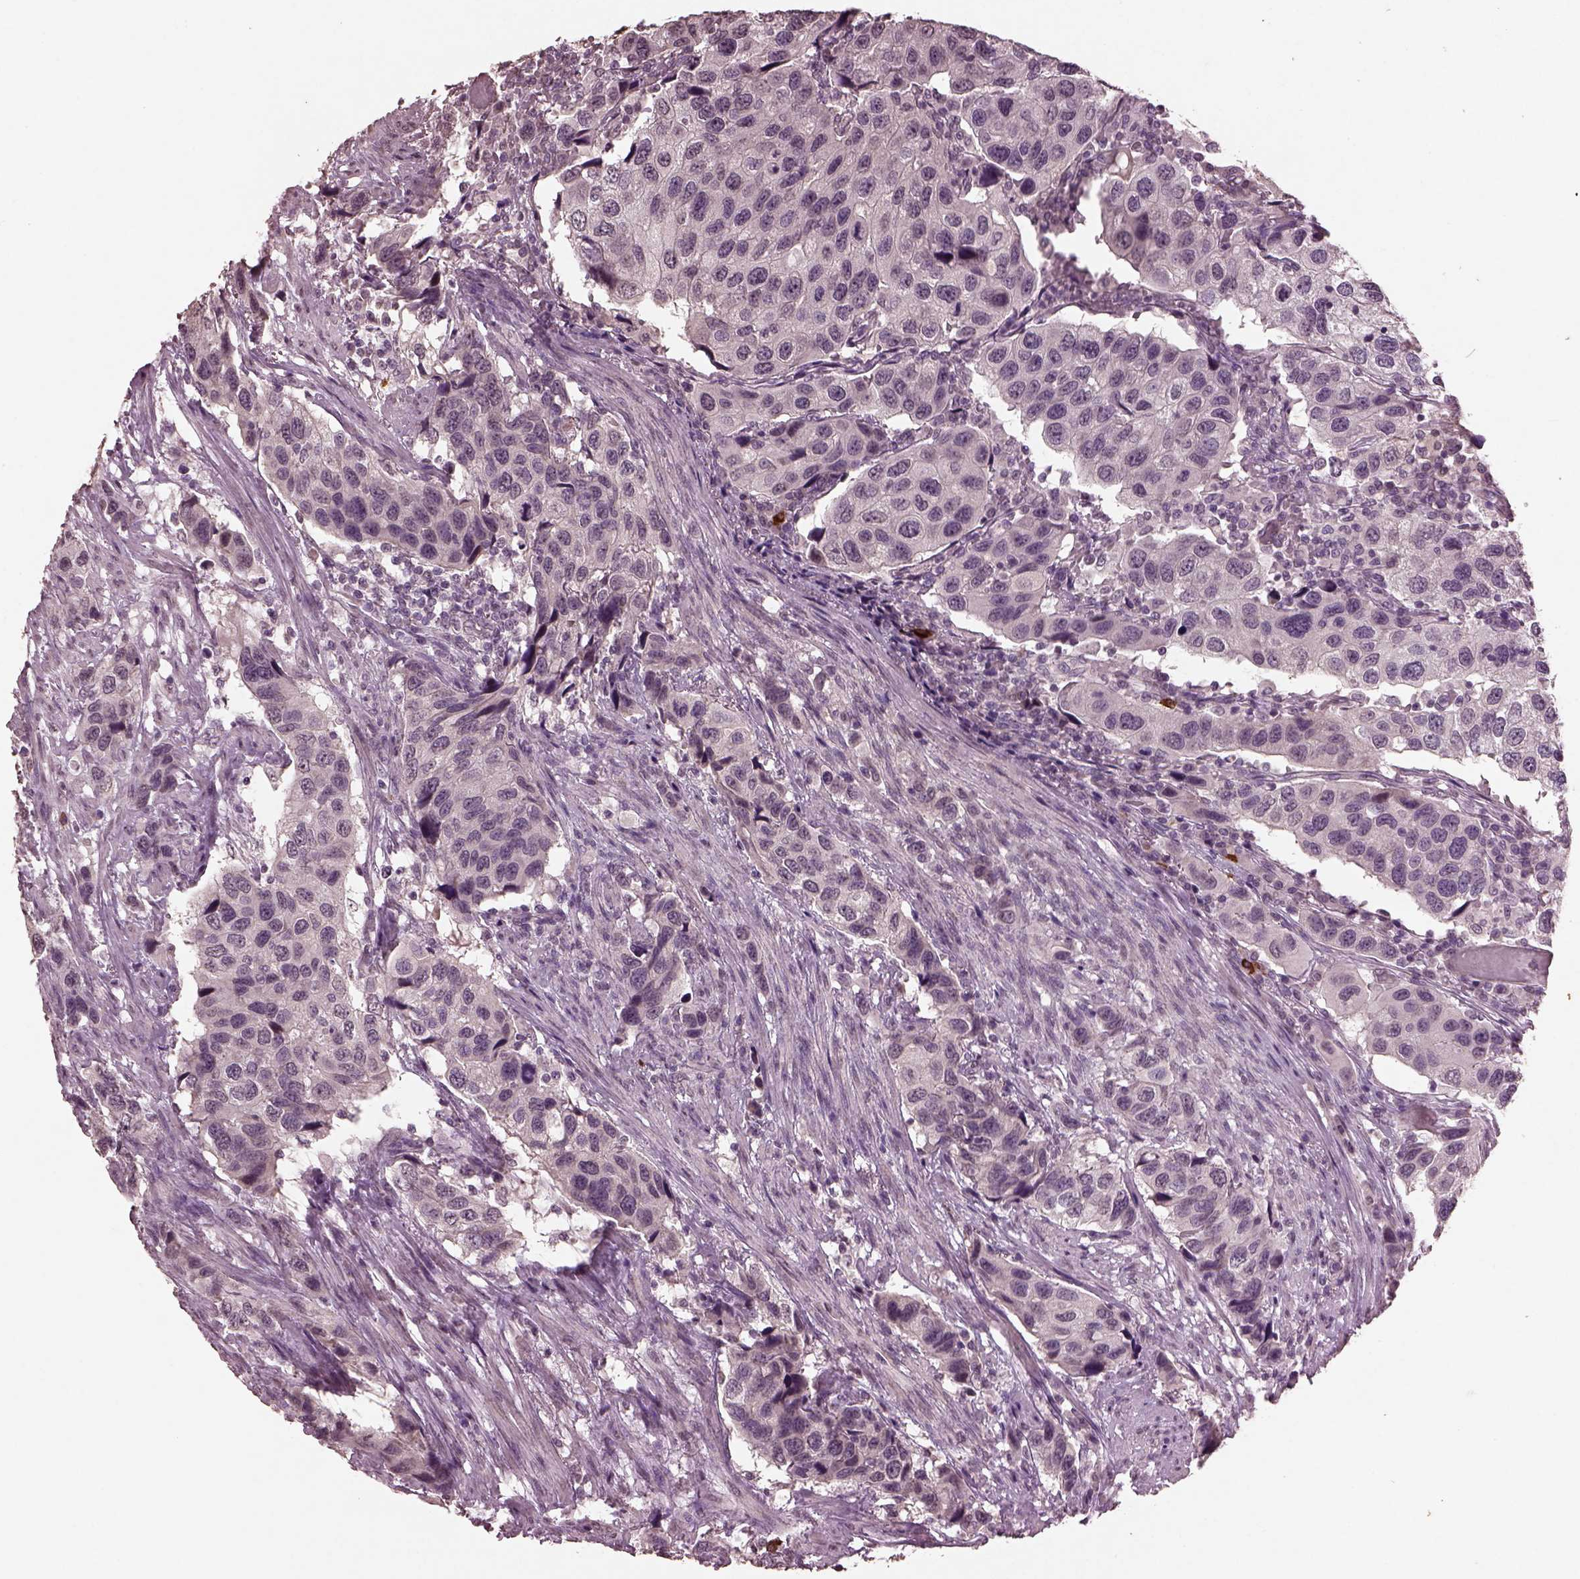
{"staining": {"intensity": "negative", "quantity": "none", "location": "none"}, "tissue": "urothelial cancer", "cell_type": "Tumor cells", "image_type": "cancer", "snomed": [{"axis": "morphology", "description": "Urothelial carcinoma, High grade"}, {"axis": "topography", "description": "Urinary bladder"}], "caption": "High-grade urothelial carcinoma stained for a protein using immunohistochemistry (IHC) exhibits no expression tumor cells.", "gene": "IL18RAP", "patient": {"sex": "male", "age": 79}}